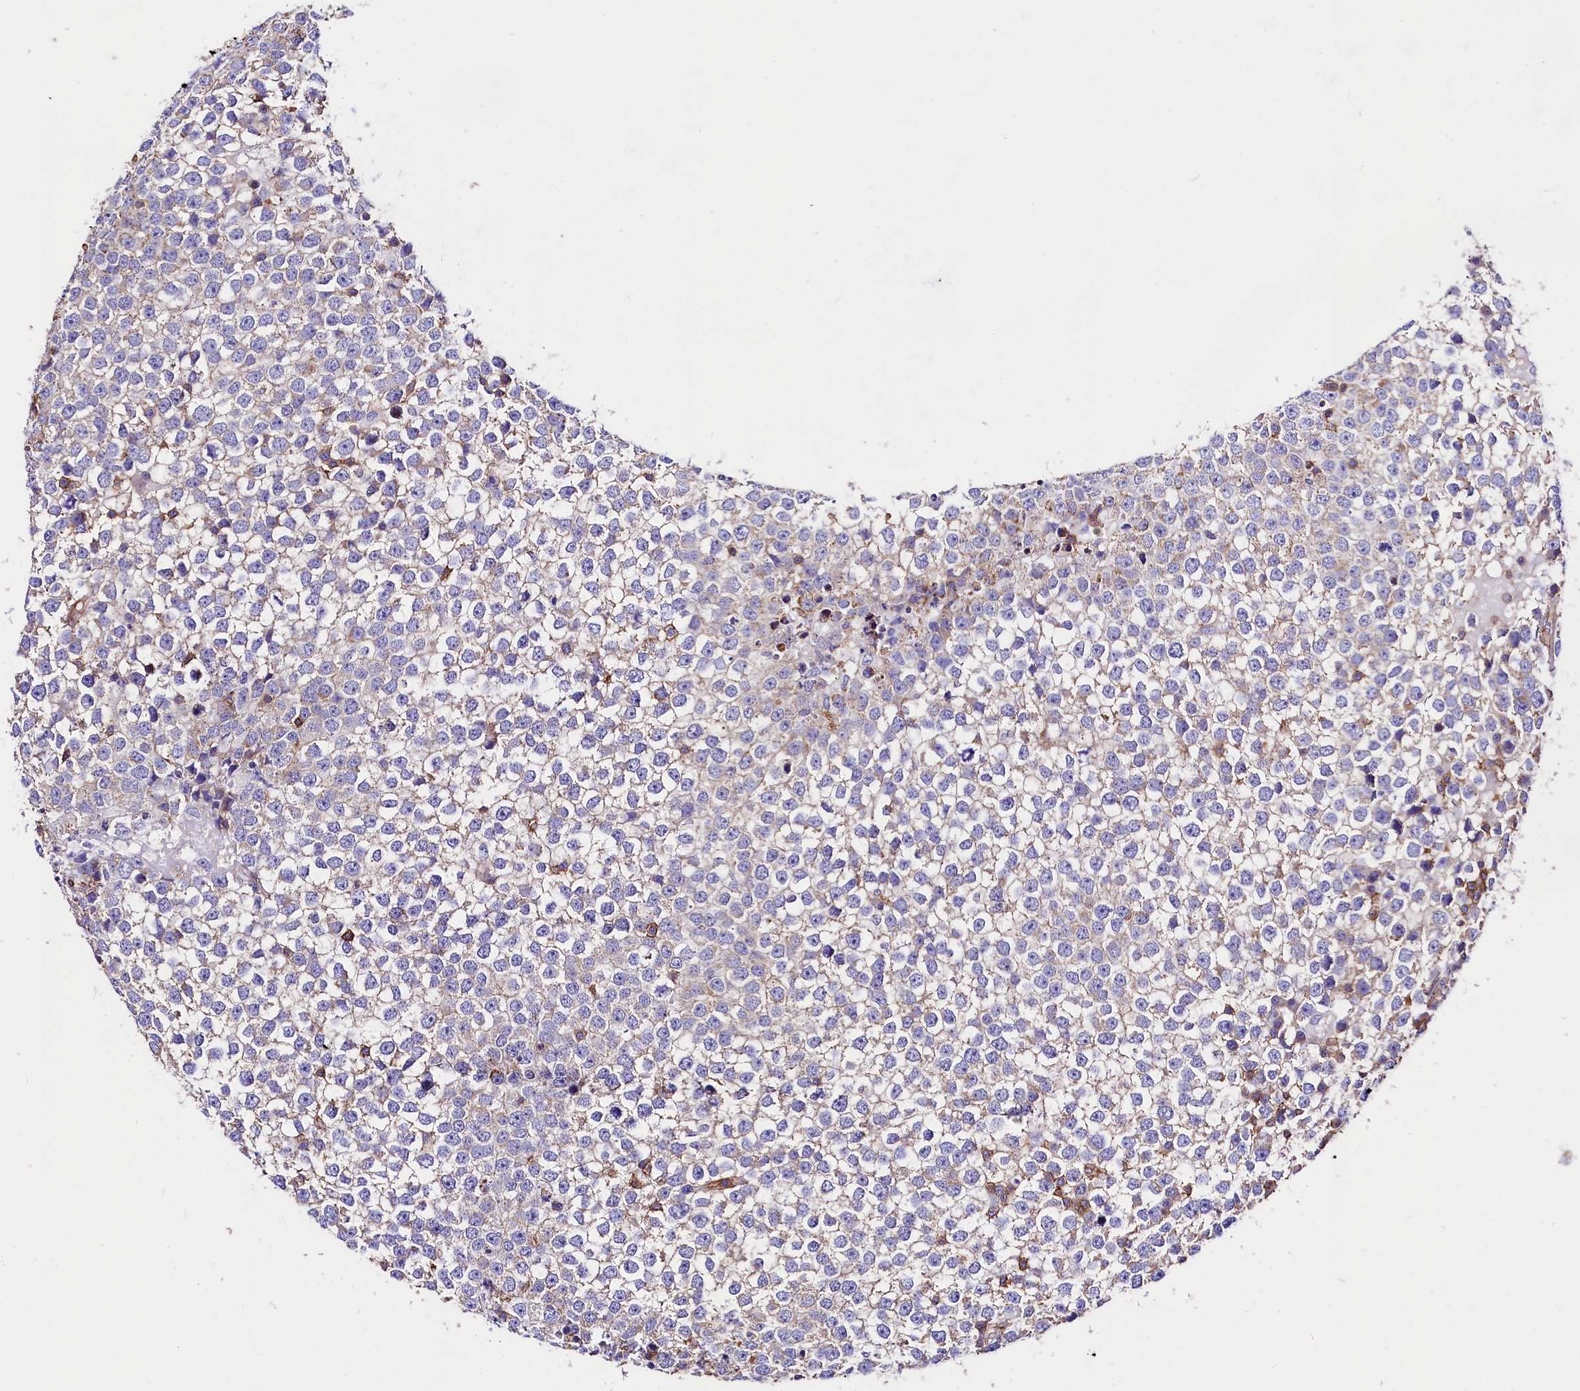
{"staining": {"intensity": "negative", "quantity": "none", "location": "none"}, "tissue": "testis cancer", "cell_type": "Tumor cells", "image_type": "cancer", "snomed": [{"axis": "morphology", "description": "Seminoma, NOS"}, {"axis": "topography", "description": "Testis"}], "caption": "The photomicrograph demonstrates no significant expression in tumor cells of testis cancer (seminoma).", "gene": "ATP2B4", "patient": {"sex": "male", "age": 65}}